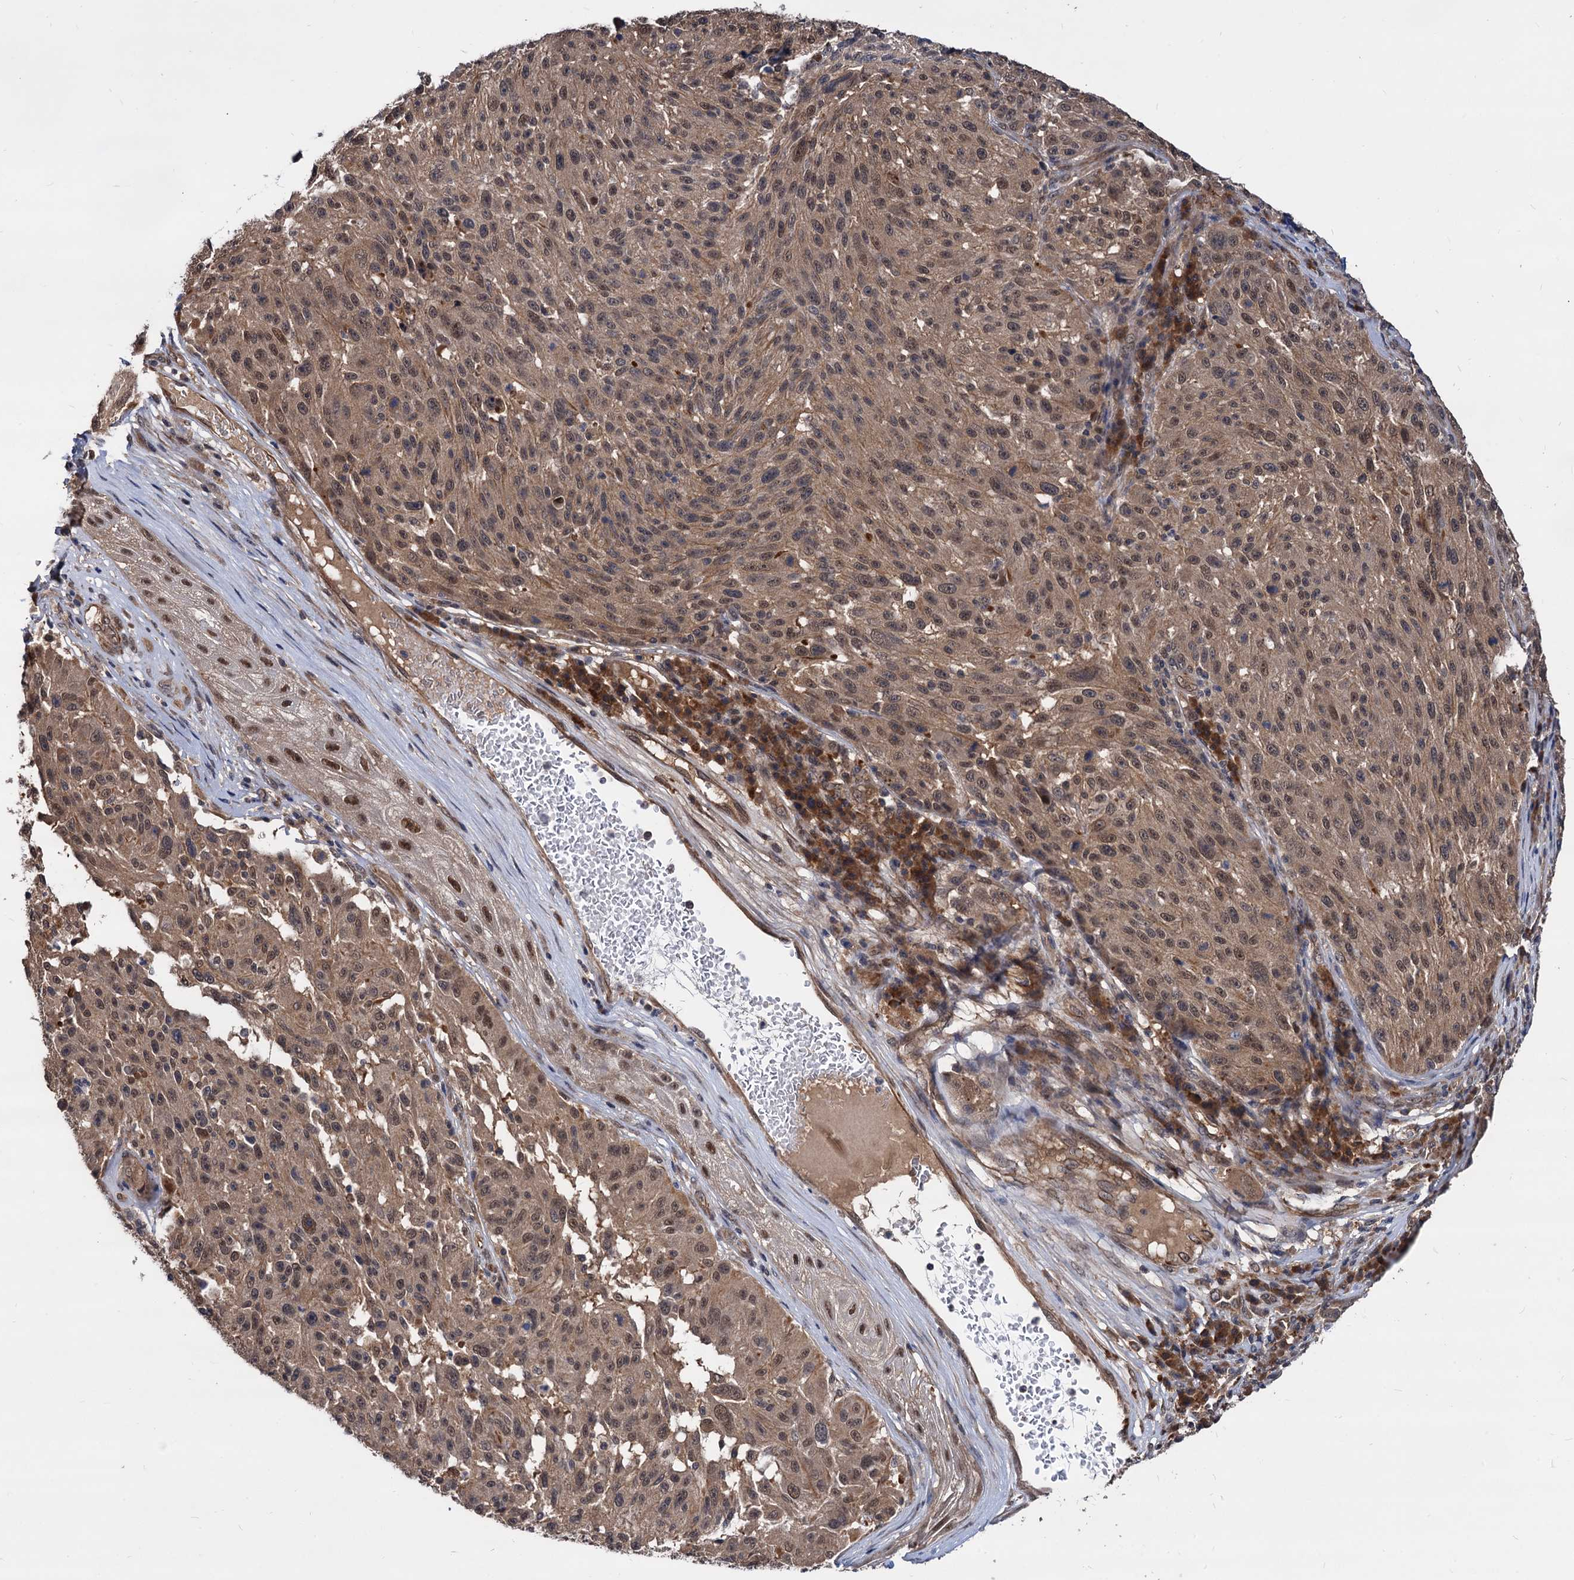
{"staining": {"intensity": "moderate", "quantity": ">75%", "location": "cytoplasmic/membranous,nuclear"}, "tissue": "melanoma", "cell_type": "Tumor cells", "image_type": "cancer", "snomed": [{"axis": "morphology", "description": "Malignant melanoma, NOS"}, {"axis": "topography", "description": "Skin"}], "caption": "Melanoma tissue exhibits moderate cytoplasmic/membranous and nuclear positivity in about >75% of tumor cells, visualized by immunohistochemistry.", "gene": "PSMD4", "patient": {"sex": "male", "age": 53}}